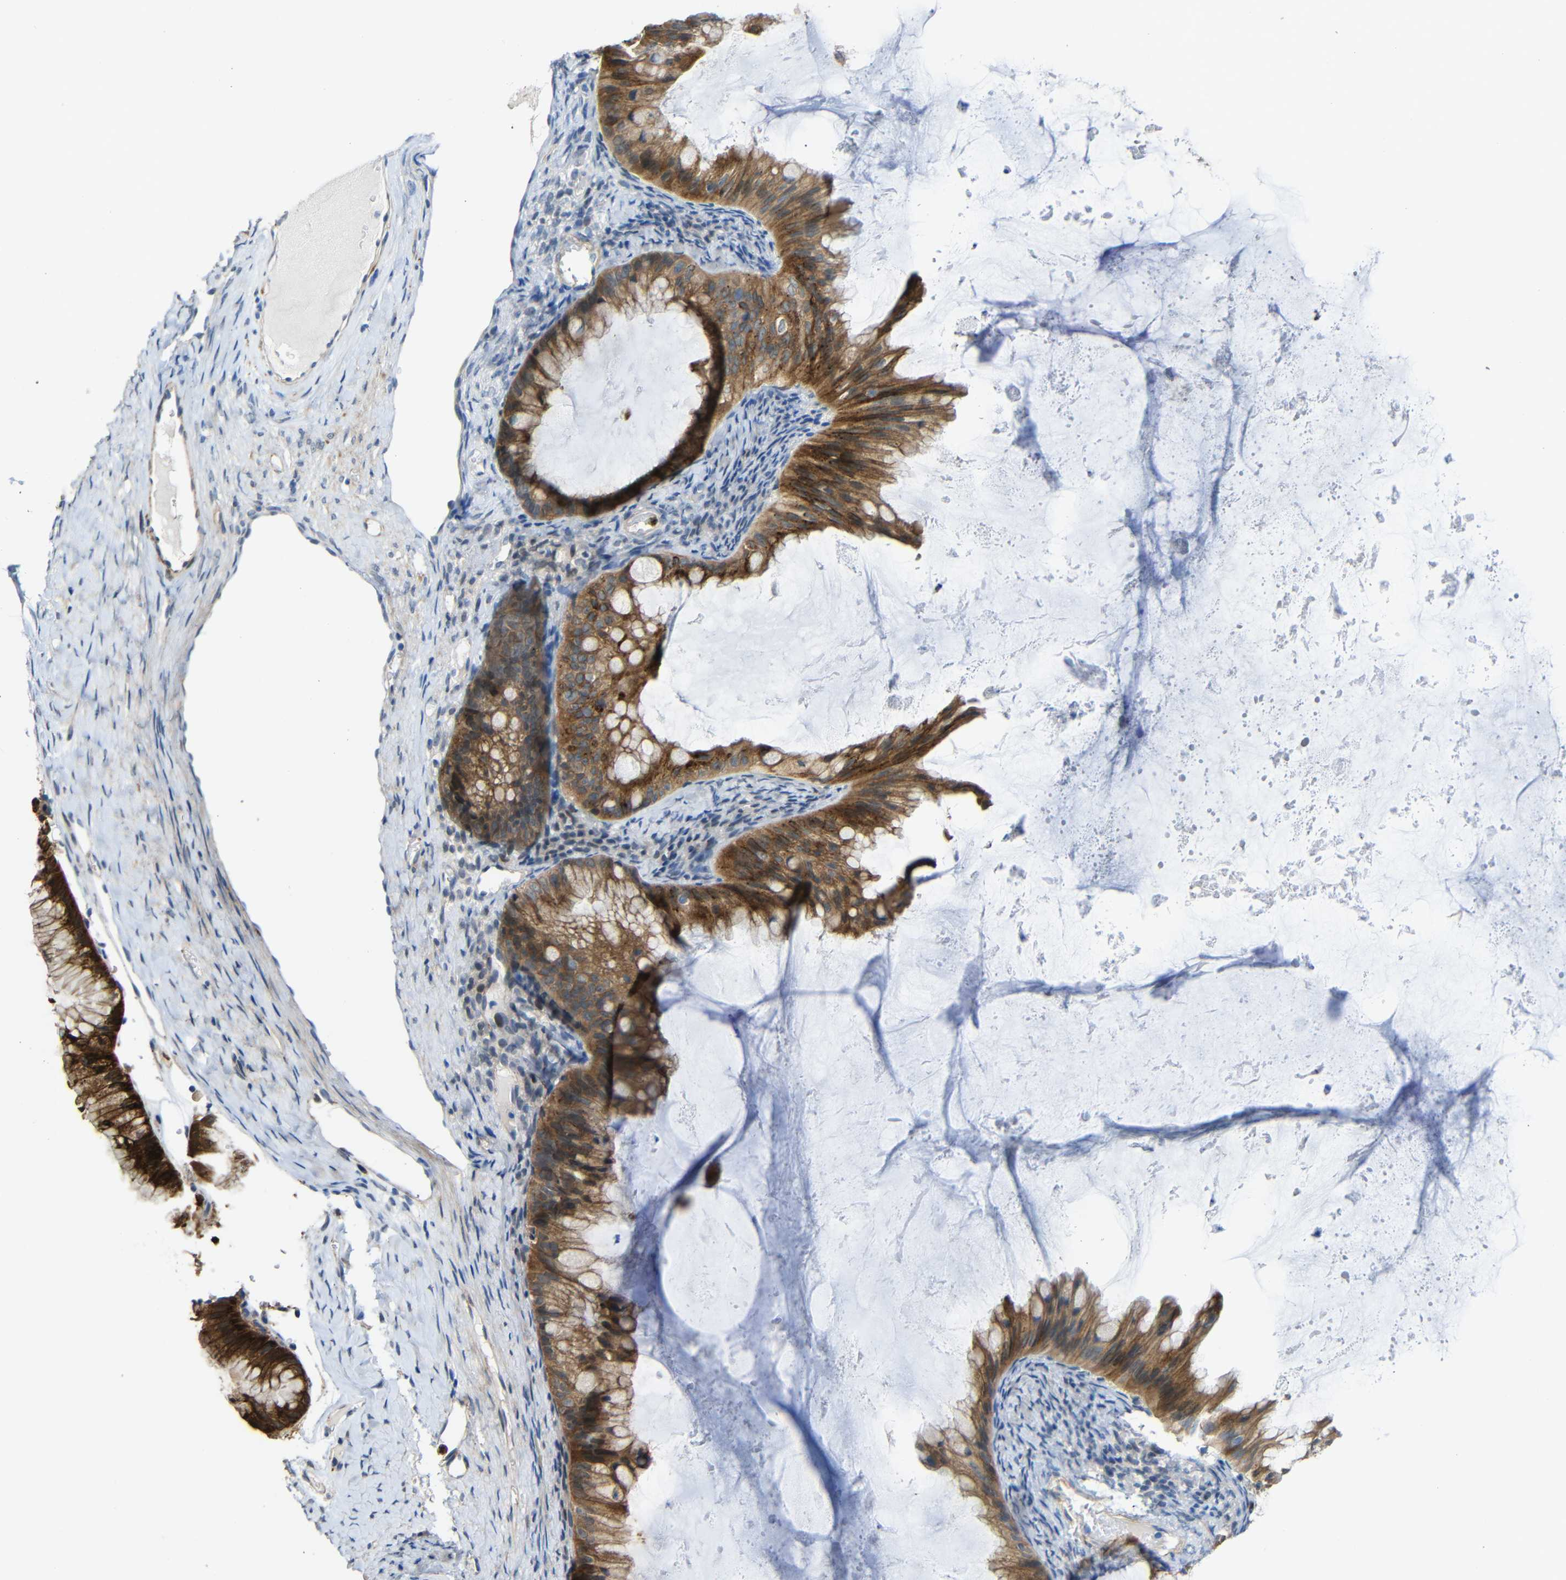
{"staining": {"intensity": "moderate", "quantity": ">75%", "location": "cytoplasmic/membranous"}, "tissue": "ovarian cancer", "cell_type": "Tumor cells", "image_type": "cancer", "snomed": [{"axis": "morphology", "description": "Cystadenocarcinoma, mucinous, NOS"}, {"axis": "topography", "description": "Ovary"}], "caption": "Moderate cytoplasmic/membranous expression for a protein is appreciated in approximately >75% of tumor cells of ovarian mucinous cystadenocarcinoma using immunohistochemistry (IHC).", "gene": "STBD1", "patient": {"sex": "female", "age": 61}}